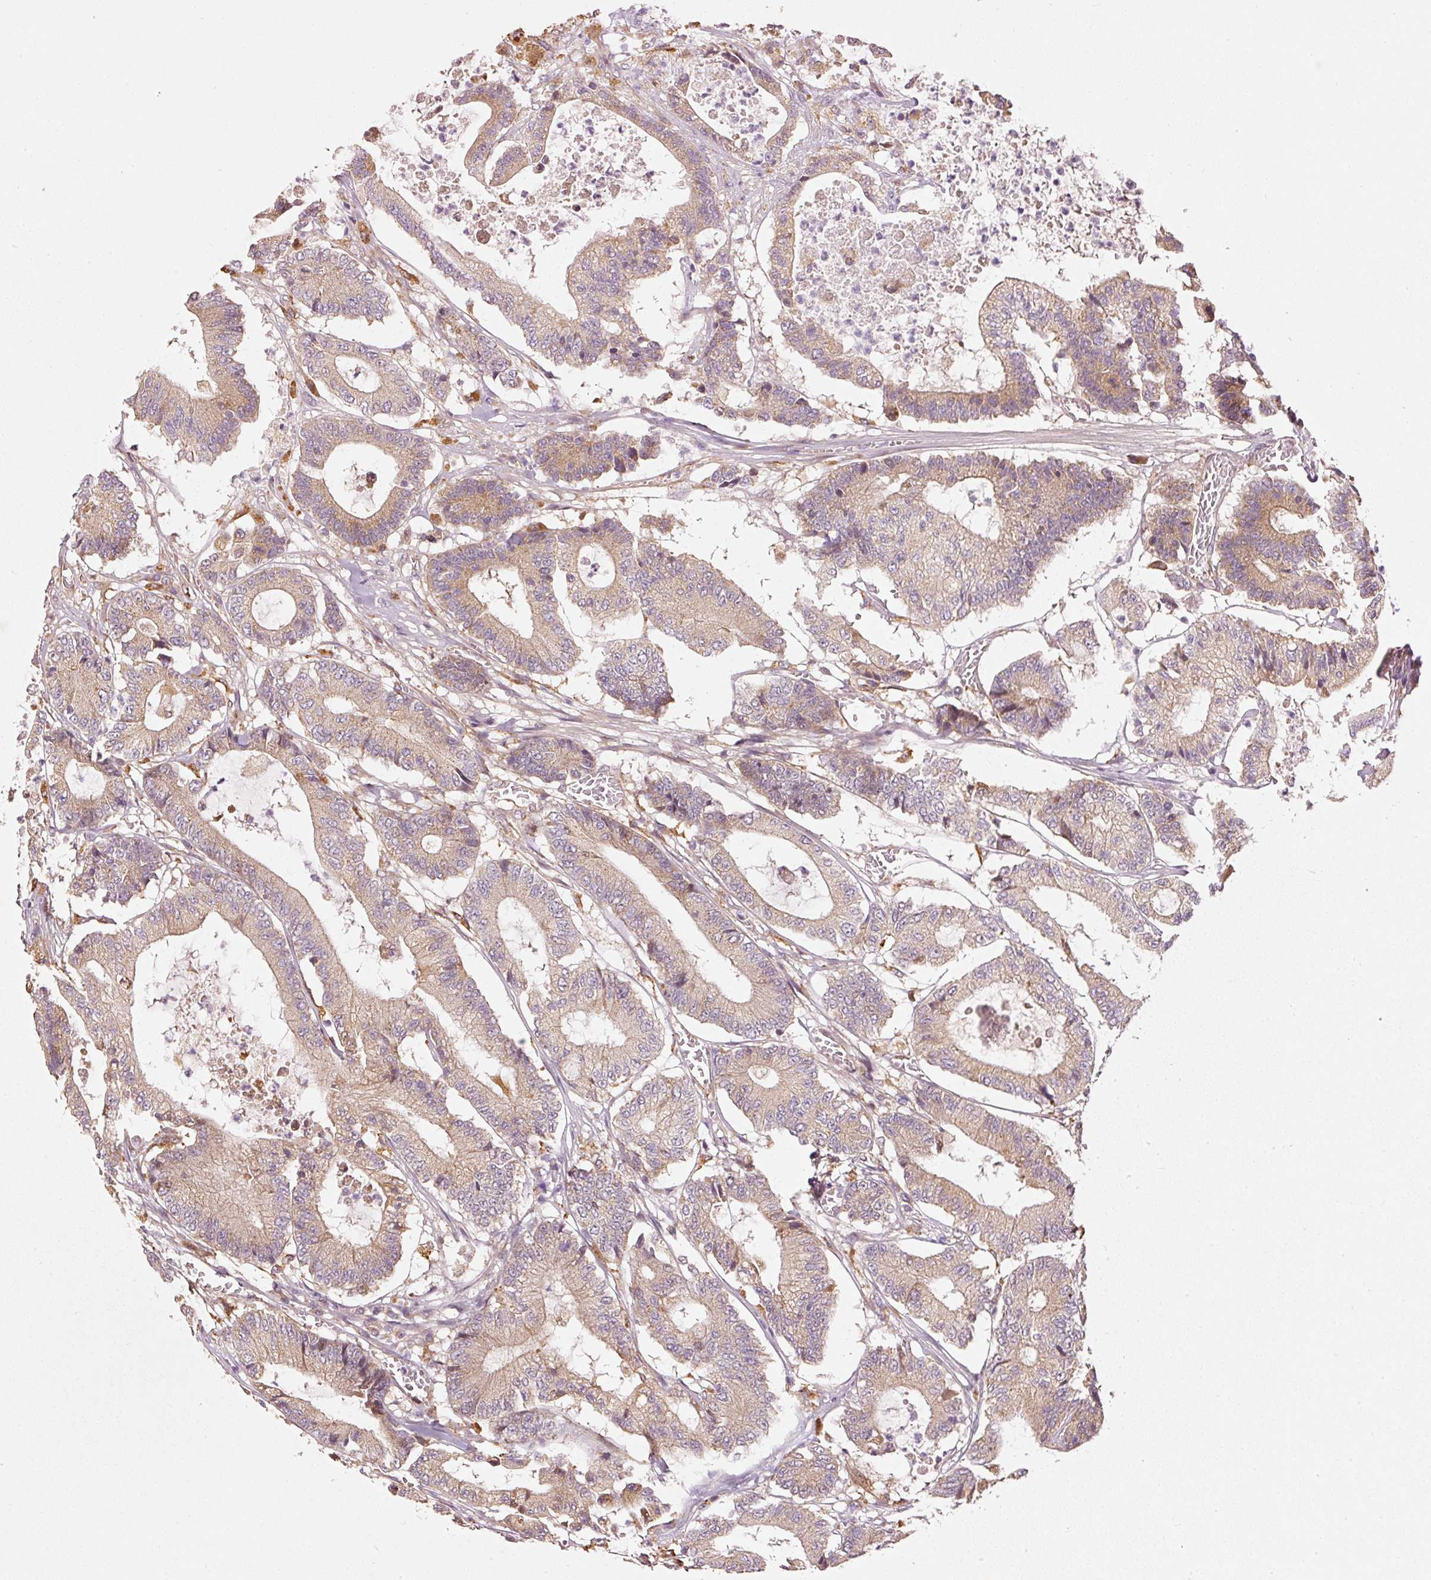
{"staining": {"intensity": "moderate", "quantity": ">75%", "location": "cytoplasmic/membranous"}, "tissue": "colorectal cancer", "cell_type": "Tumor cells", "image_type": "cancer", "snomed": [{"axis": "morphology", "description": "Adenocarcinoma, NOS"}, {"axis": "topography", "description": "Colon"}], "caption": "Human colorectal cancer (adenocarcinoma) stained with a brown dye displays moderate cytoplasmic/membranous positive positivity in approximately >75% of tumor cells.", "gene": "MTHFD1L", "patient": {"sex": "female", "age": 84}}